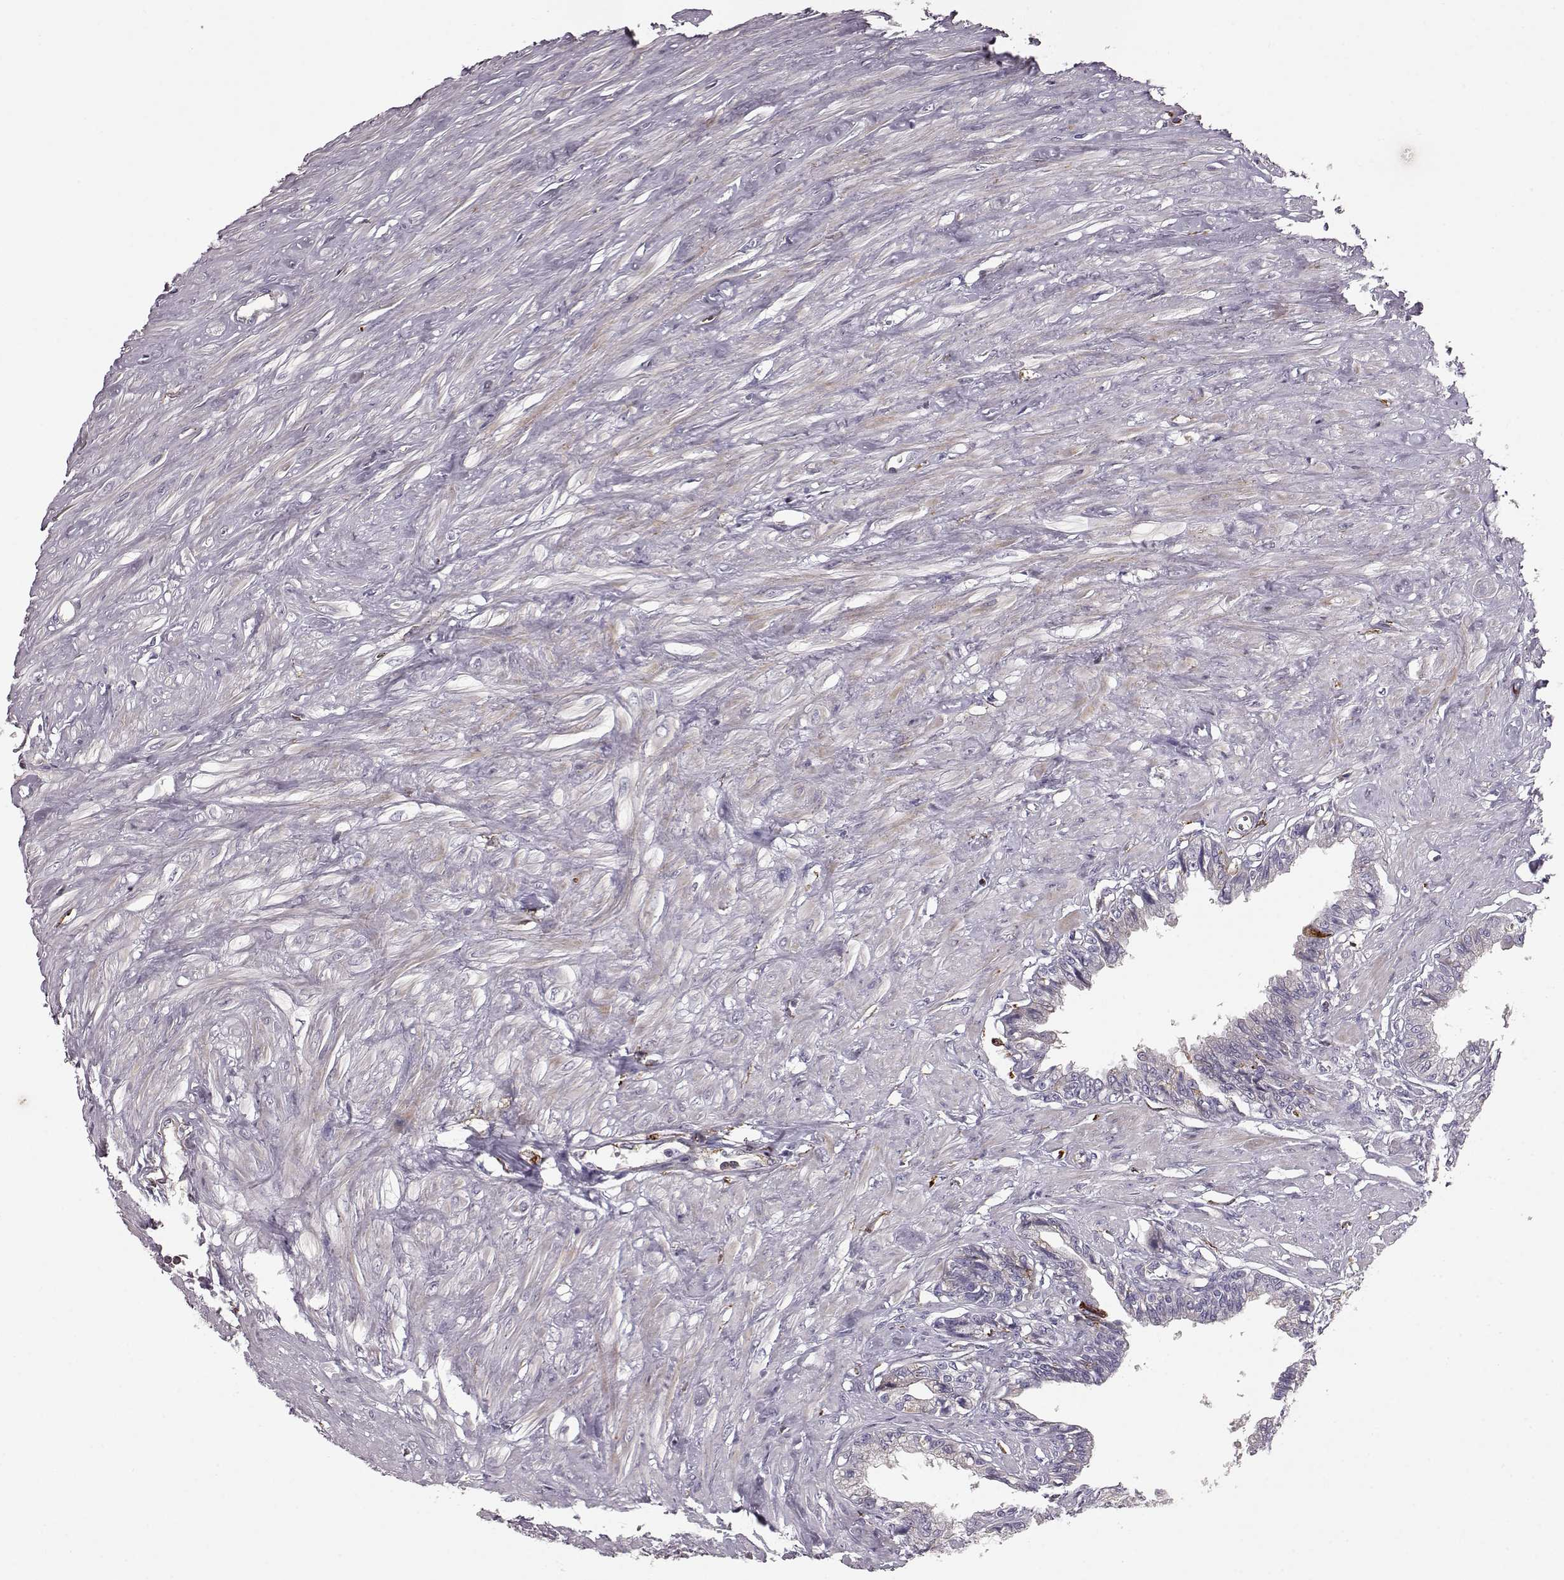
{"staining": {"intensity": "negative", "quantity": "none", "location": "none"}, "tissue": "seminal vesicle", "cell_type": "Glandular cells", "image_type": "normal", "snomed": [{"axis": "morphology", "description": "Normal tissue, NOS"}, {"axis": "morphology", "description": "Urothelial carcinoma, NOS"}, {"axis": "topography", "description": "Urinary bladder"}, {"axis": "topography", "description": "Seminal veicle"}], "caption": "Protein analysis of unremarkable seminal vesicle exhibits no significant staining in glandular cells. Nuclei are stained in blue.", "gene": "CCNF", "patient": {"sex": "male", "age": 76}}